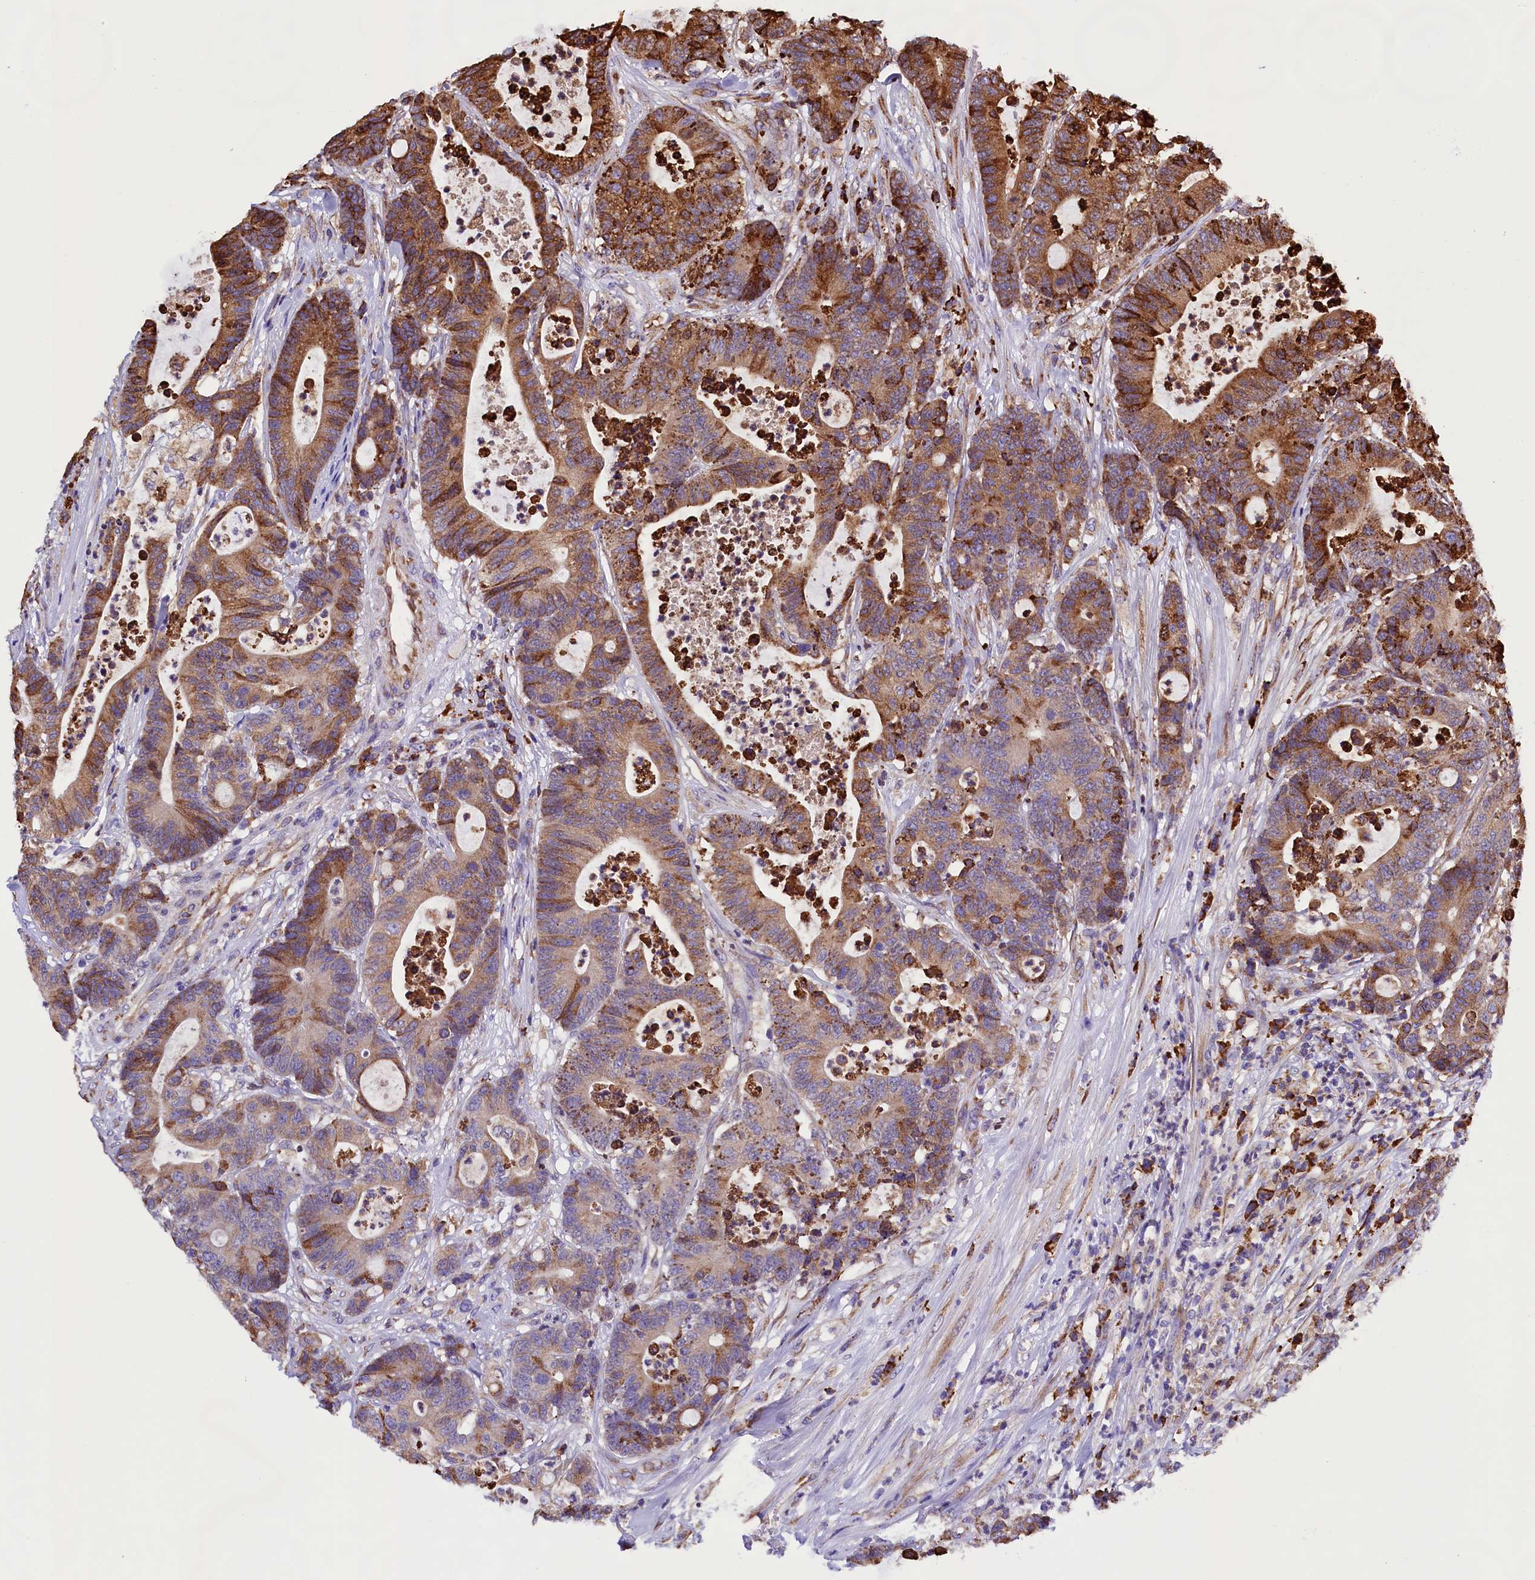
{"staining": {"intensity": "moderate", "quantity": "25%-75%", "location": "cytoplasmic/membranous"}, "tissue": "colorectal cancer", "cell_type": "Tumor cells", "image_type": "cancer", "snomed": [{"axis": "morphology", "description": "Adenocarcinoma, NOS"}, {"axis": "topography", "description": "Colon"}], "caption": "Human colorectal adenocarcinoma stained with a protein marker displays moderate staining in tumor cells.", "gene": "CAPS2", "patient": {"sex": "female", "age": 84}}